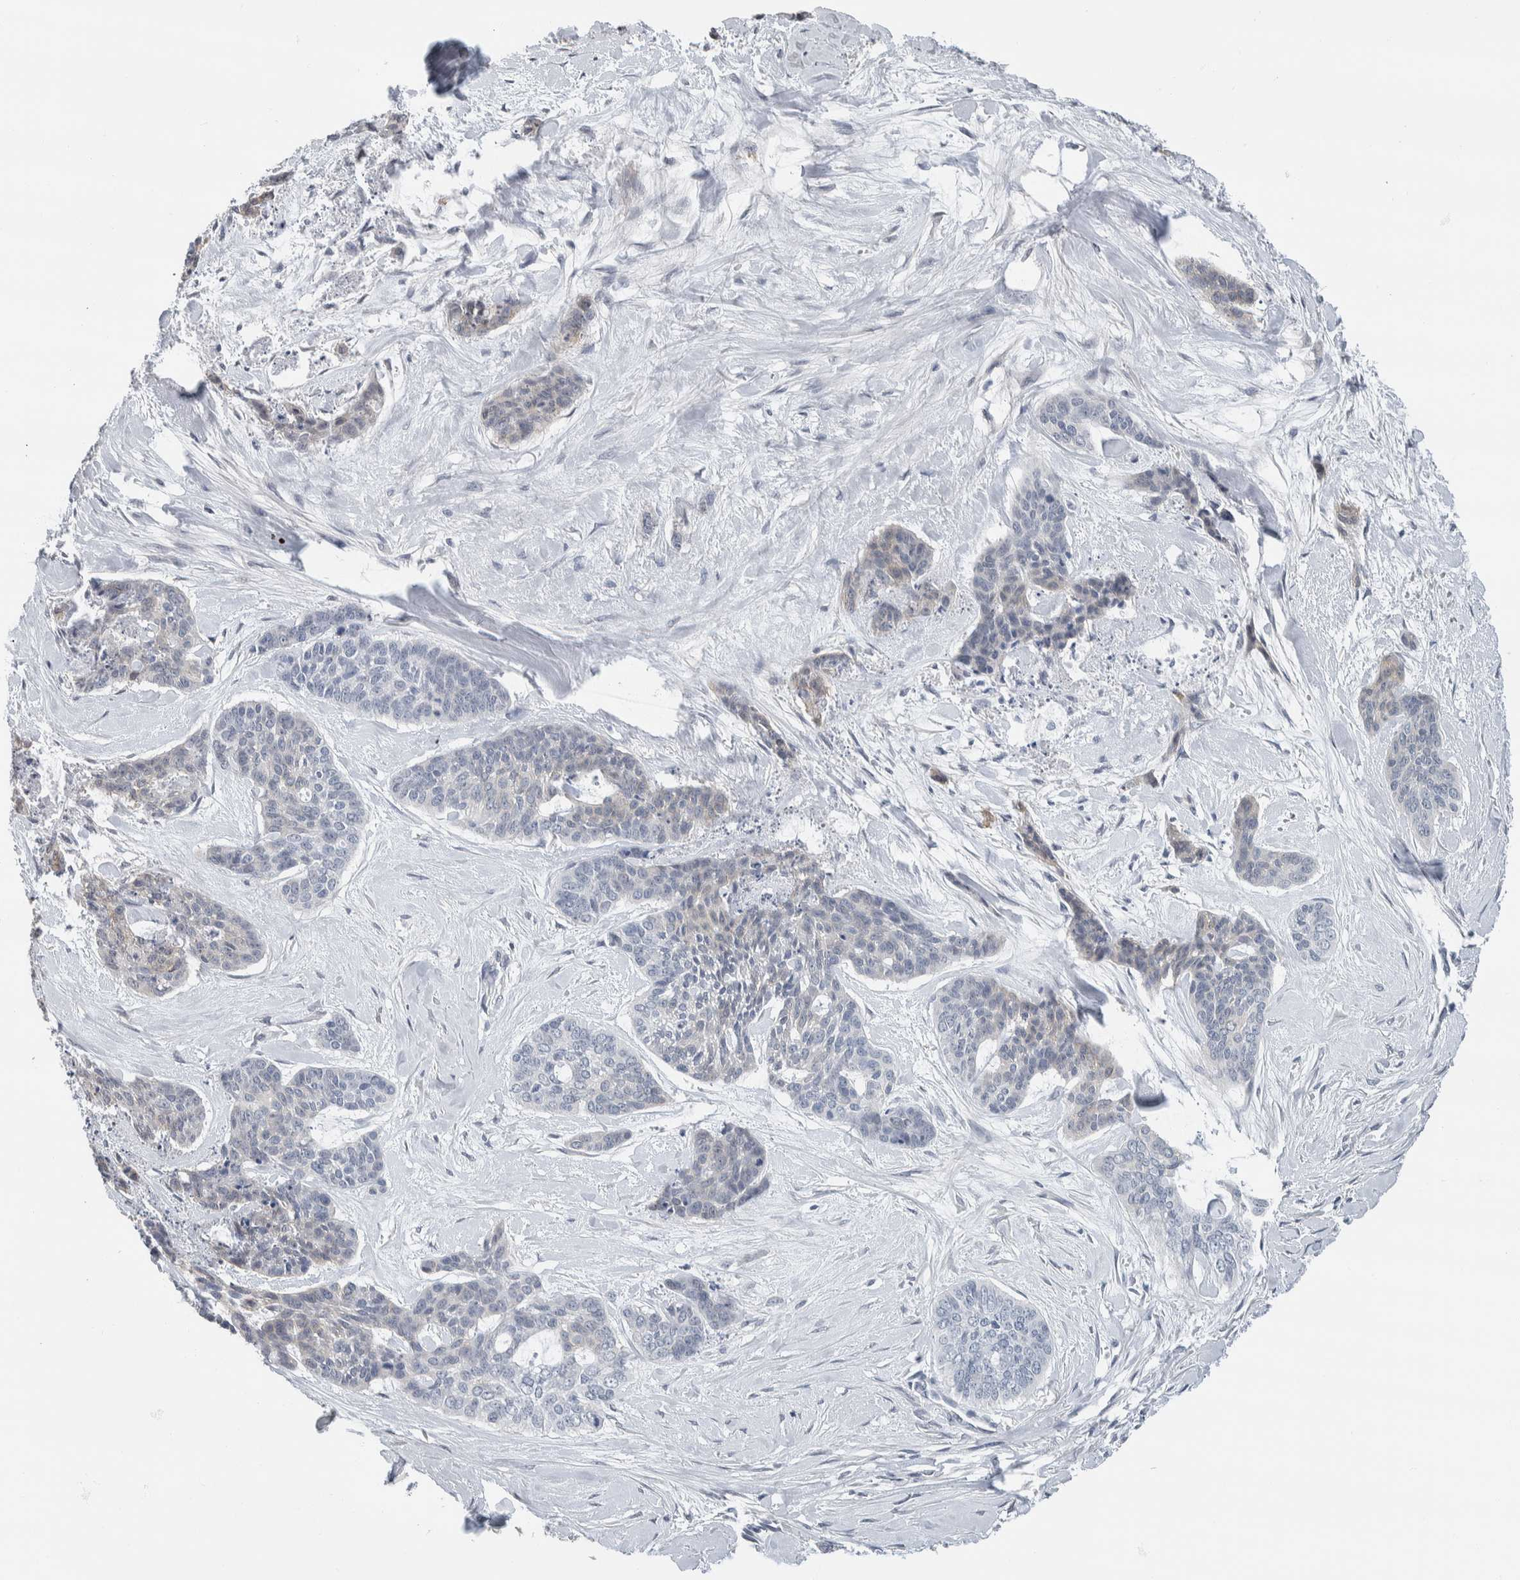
{"staining": {"intensity": "negative", "quantity": "none", "location": "none"}, "tissue": "skin cancer", "cell_type": "Tumor cells", "image_type": "cancer", "snomed": [{"axis": "morphology", "description": "Basal cell carcinoma"}, {"axis": "topography", "description": "Skin"}], "caption": "There is no significant expression in tumor cells of skin cancer (basal cell carcinoma).", "gene": "NEFM", "patient": {"sex": "female", "age": 64}}